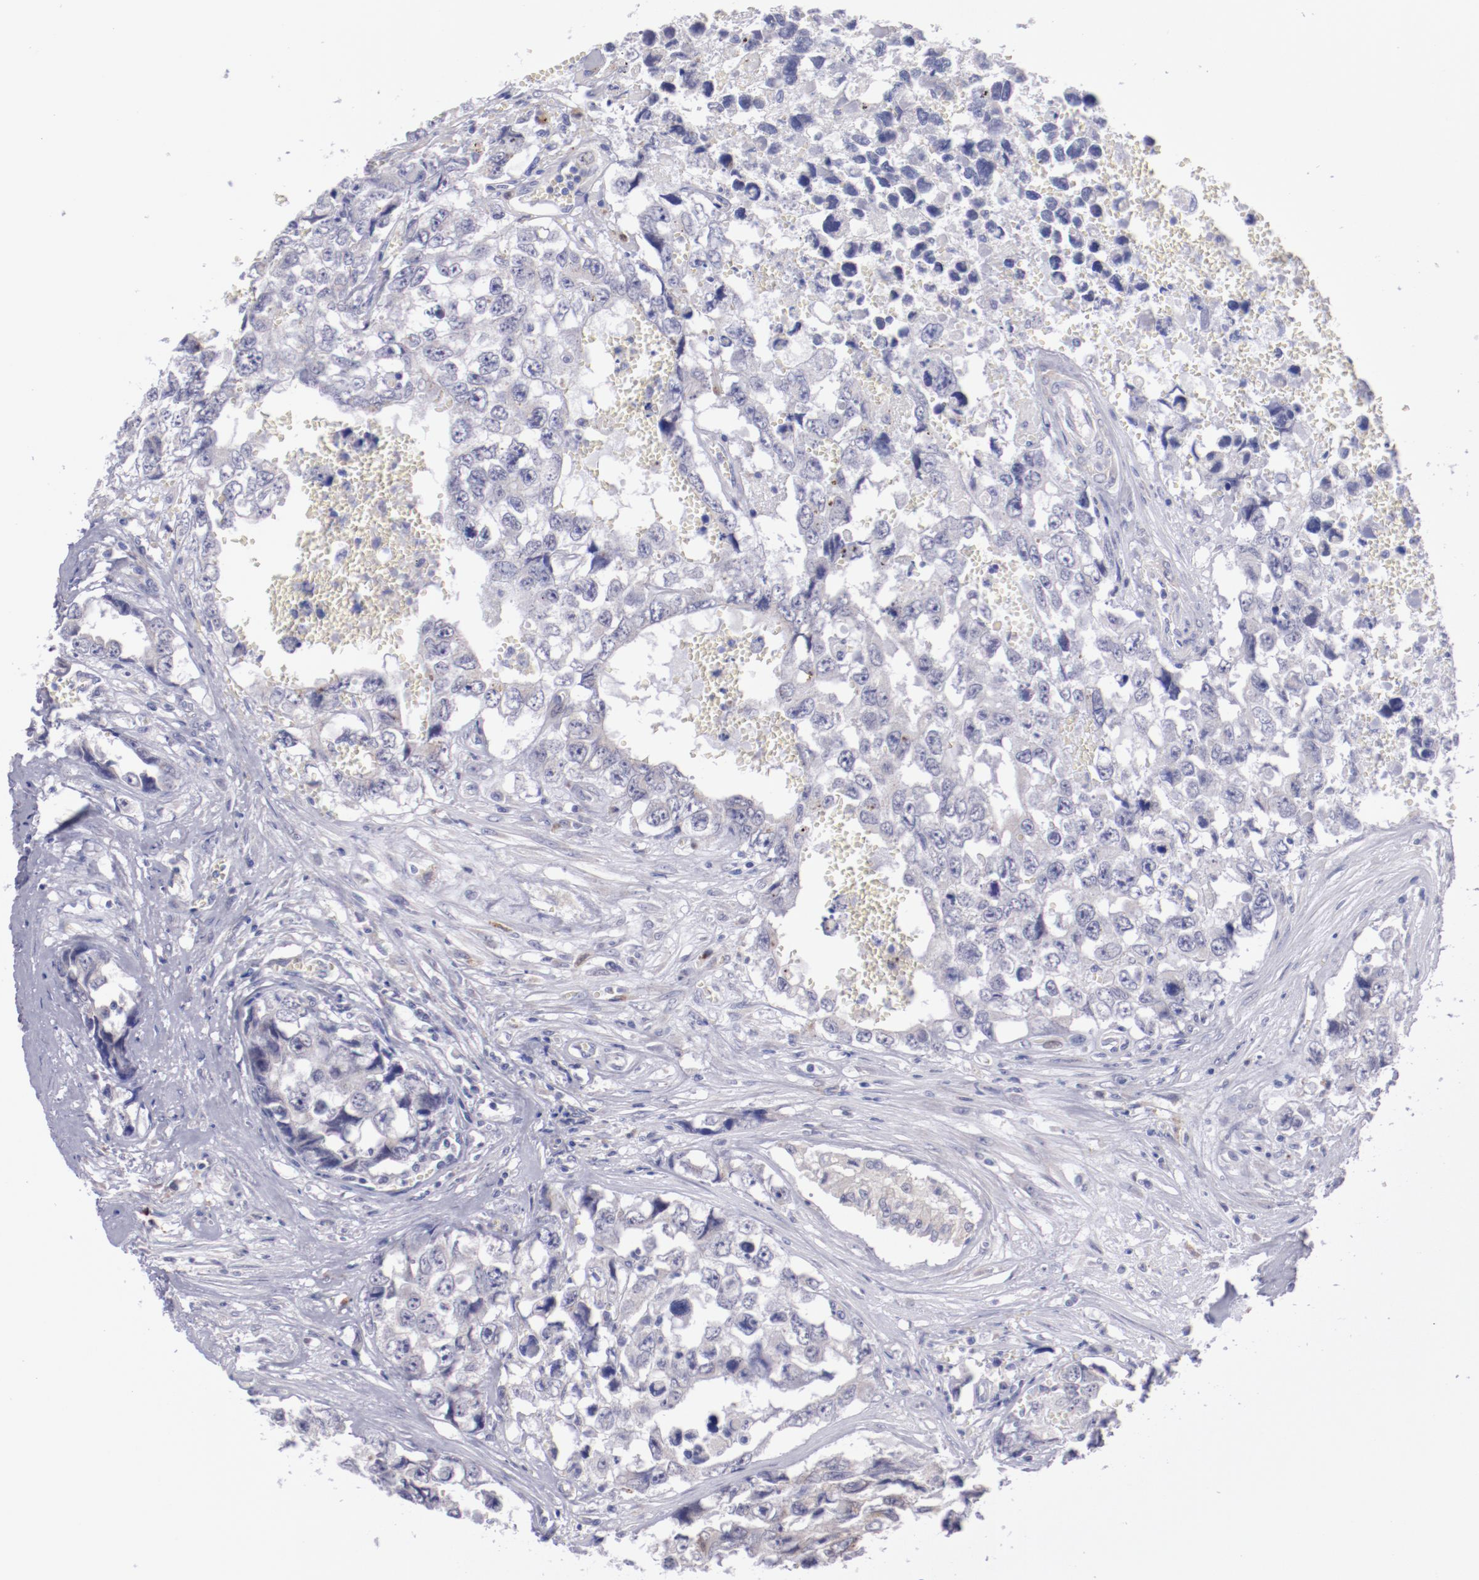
{"staining": {"intensity": "negative", "quantity": "none", "location": "none"}, "tissue": "testis cancer", "cell_type": "Tumor cells", "image_type": "cancer", "snomed": [{"axis": "morphology", "description": "Carcinoma, Embryonal, NOS"}, {"axis": "topography", "description": "Testis"}], "caption": "Immunohistochemical staining of human embryonal carcinoma (testis) displays no significant expression in tumor cells.", "gene": "TRAF3", "patient": {"sex": "male", "age": 31}}